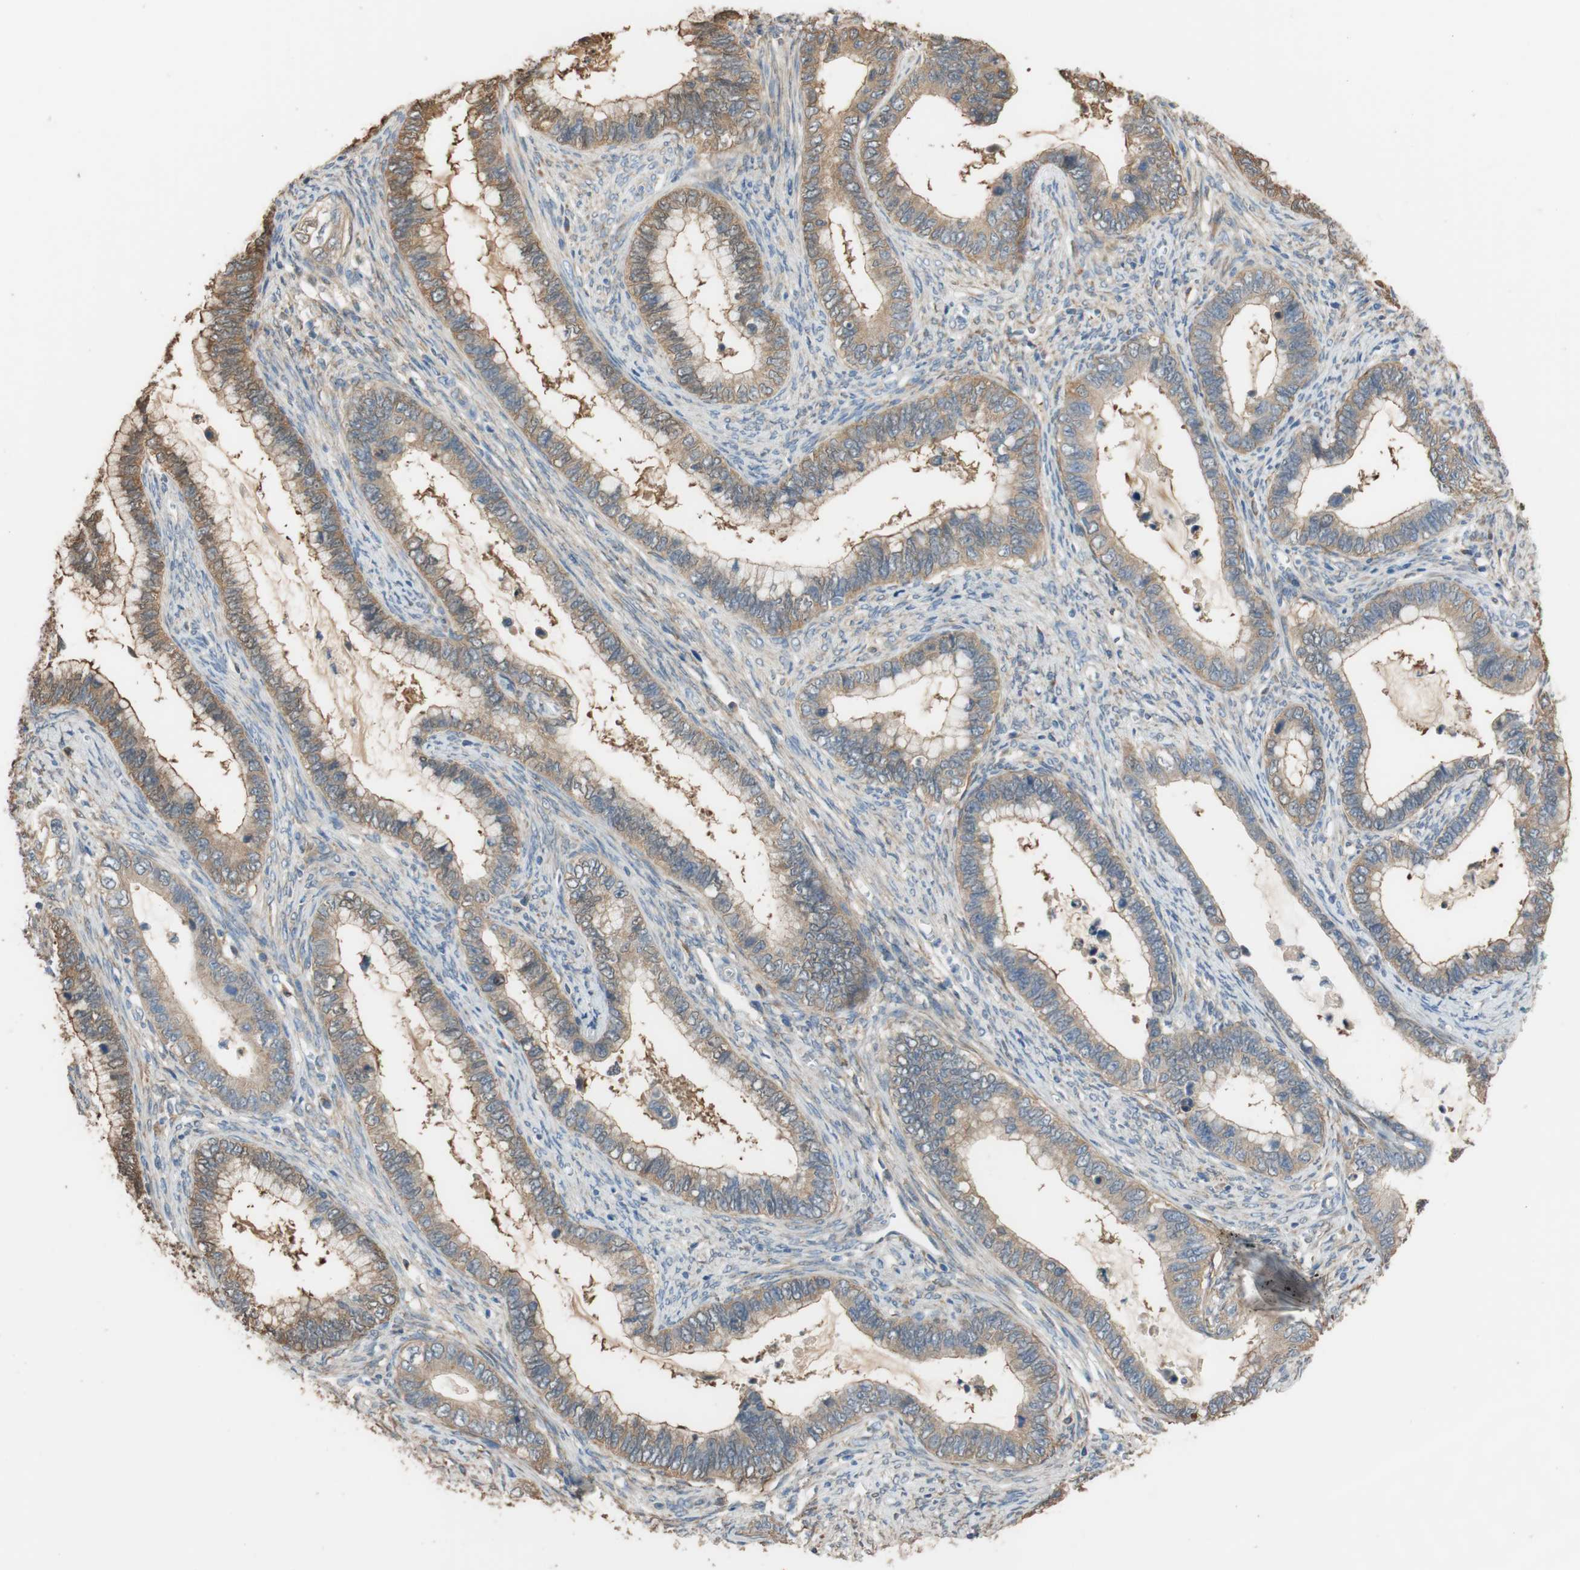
{"staining": {"intensity": "moderate", "quantity": ">75%", "location": "cytoplasmic/membranous"}, "tissue": "cervical cancer", "cell_type": "Tumor cells", "image_type": "cancer", "snomed": [{"axis": "morphology", "description": "Adenocarcinoma, NOS"}, {"axis": "topography", "description": "Cervix"}], "caption": "IHC staining of adenocarcinoma (cervical), which demonstrates medium levels of moderate cytoplasmic/membranous expression in about >75% of tumor cells indicating moderate cytoplasmic/membranous protein positivity. The staining was performed using DAB (brown) for protein detection and nuclei were counterstained in hematoxylin (blue).", "gene": "ALDH1A2", "patient": {"sex": "female", "age": 44}}